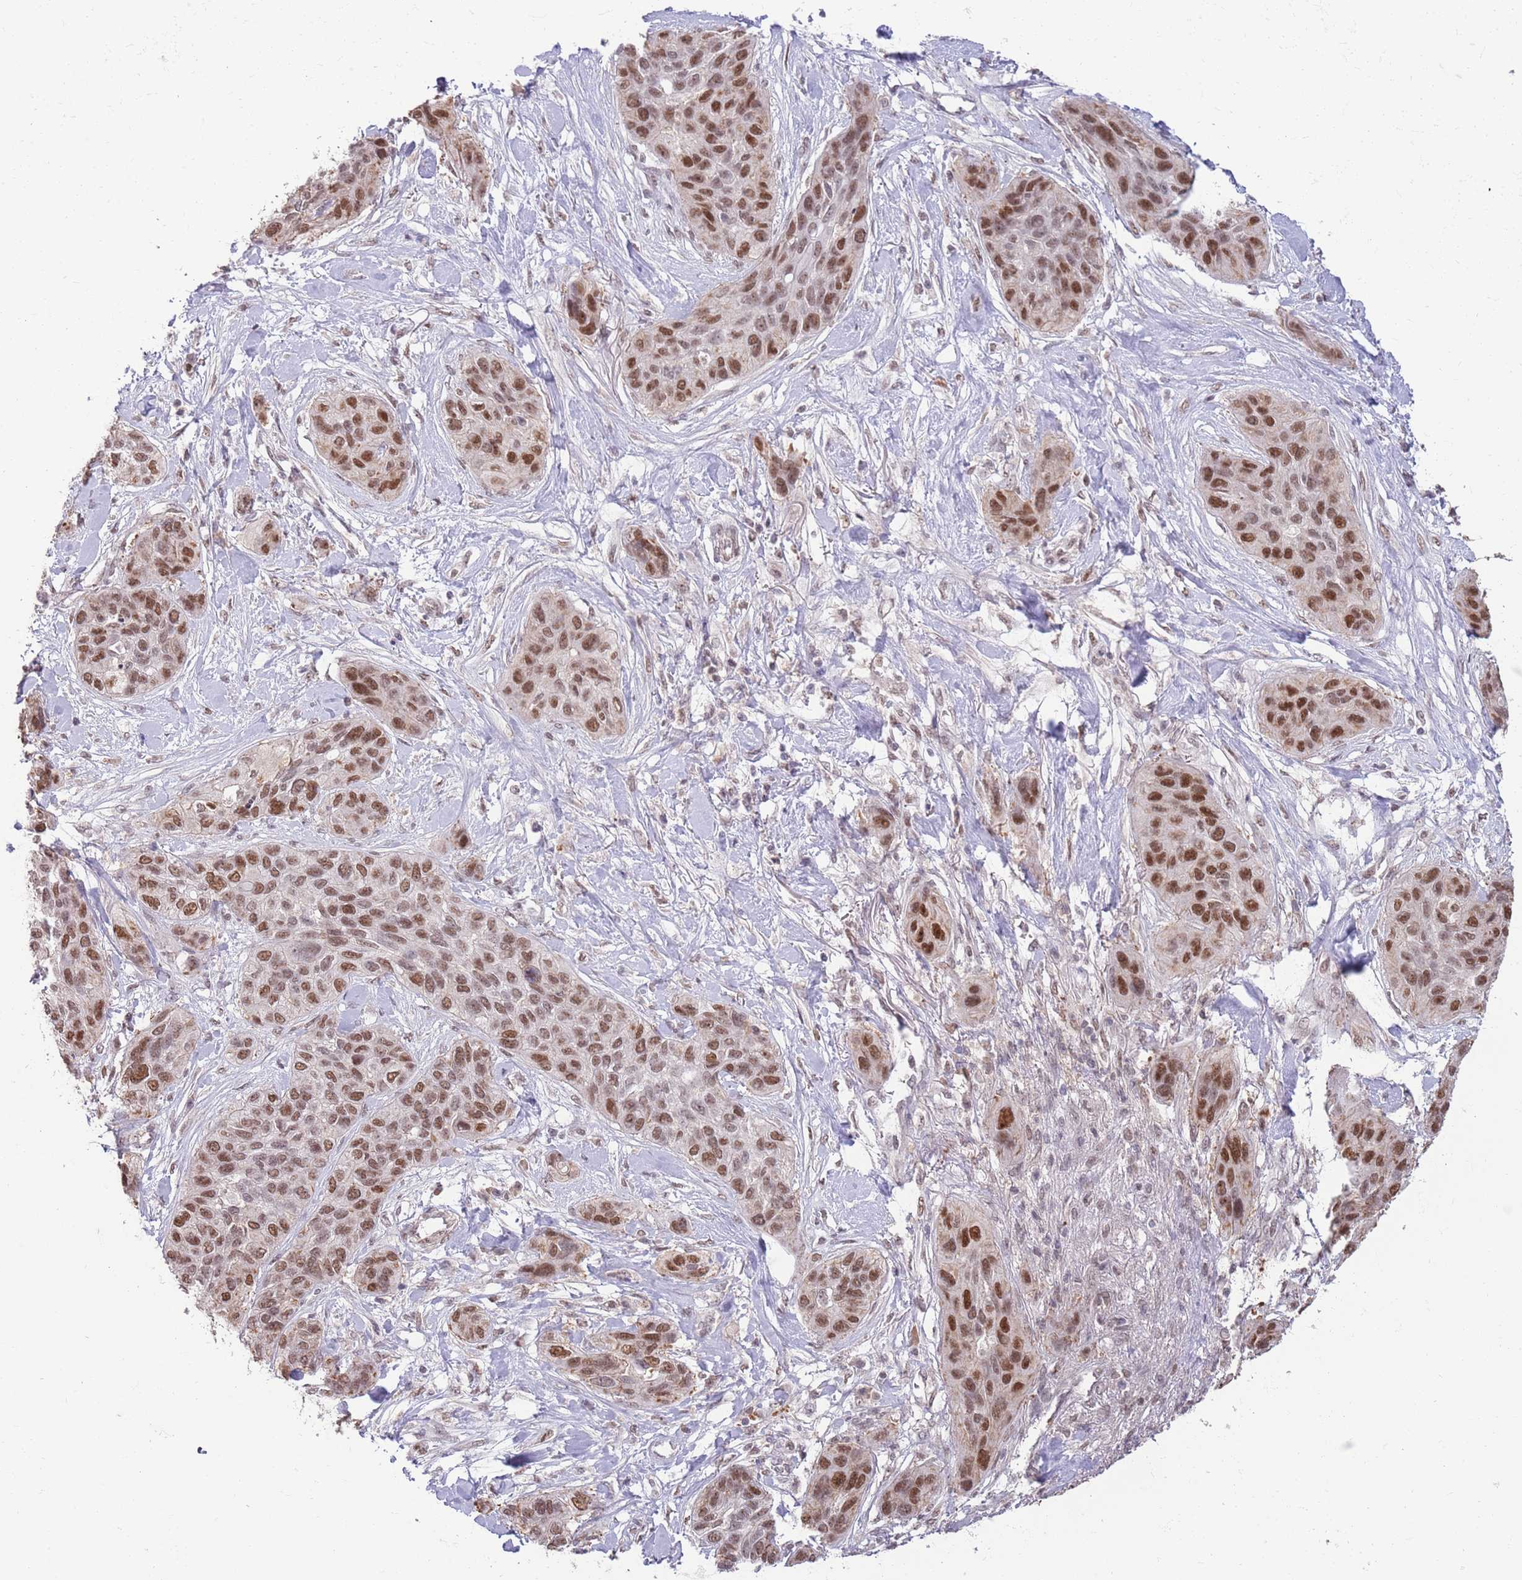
{"staining": {"intensity": "strong", "quantity": ">75%", "location": "nuclear"}, "tissue": "lung cancer", "cell_type": "Tumor cells", "image_type": "cancer", "snomed": [{"axis": "morphology", "description": "Squamous cell carcinoma, NOS"}, {"axis": "topography", "description": "Lung"}], "caption": "Tumor cells show high levels of strong nuclear positivity in approximately >75% of cells in human lung squamous cell carcinoma.", "gene": "ZBTB7A", "patient": {"sex": "female", "age": 70}}